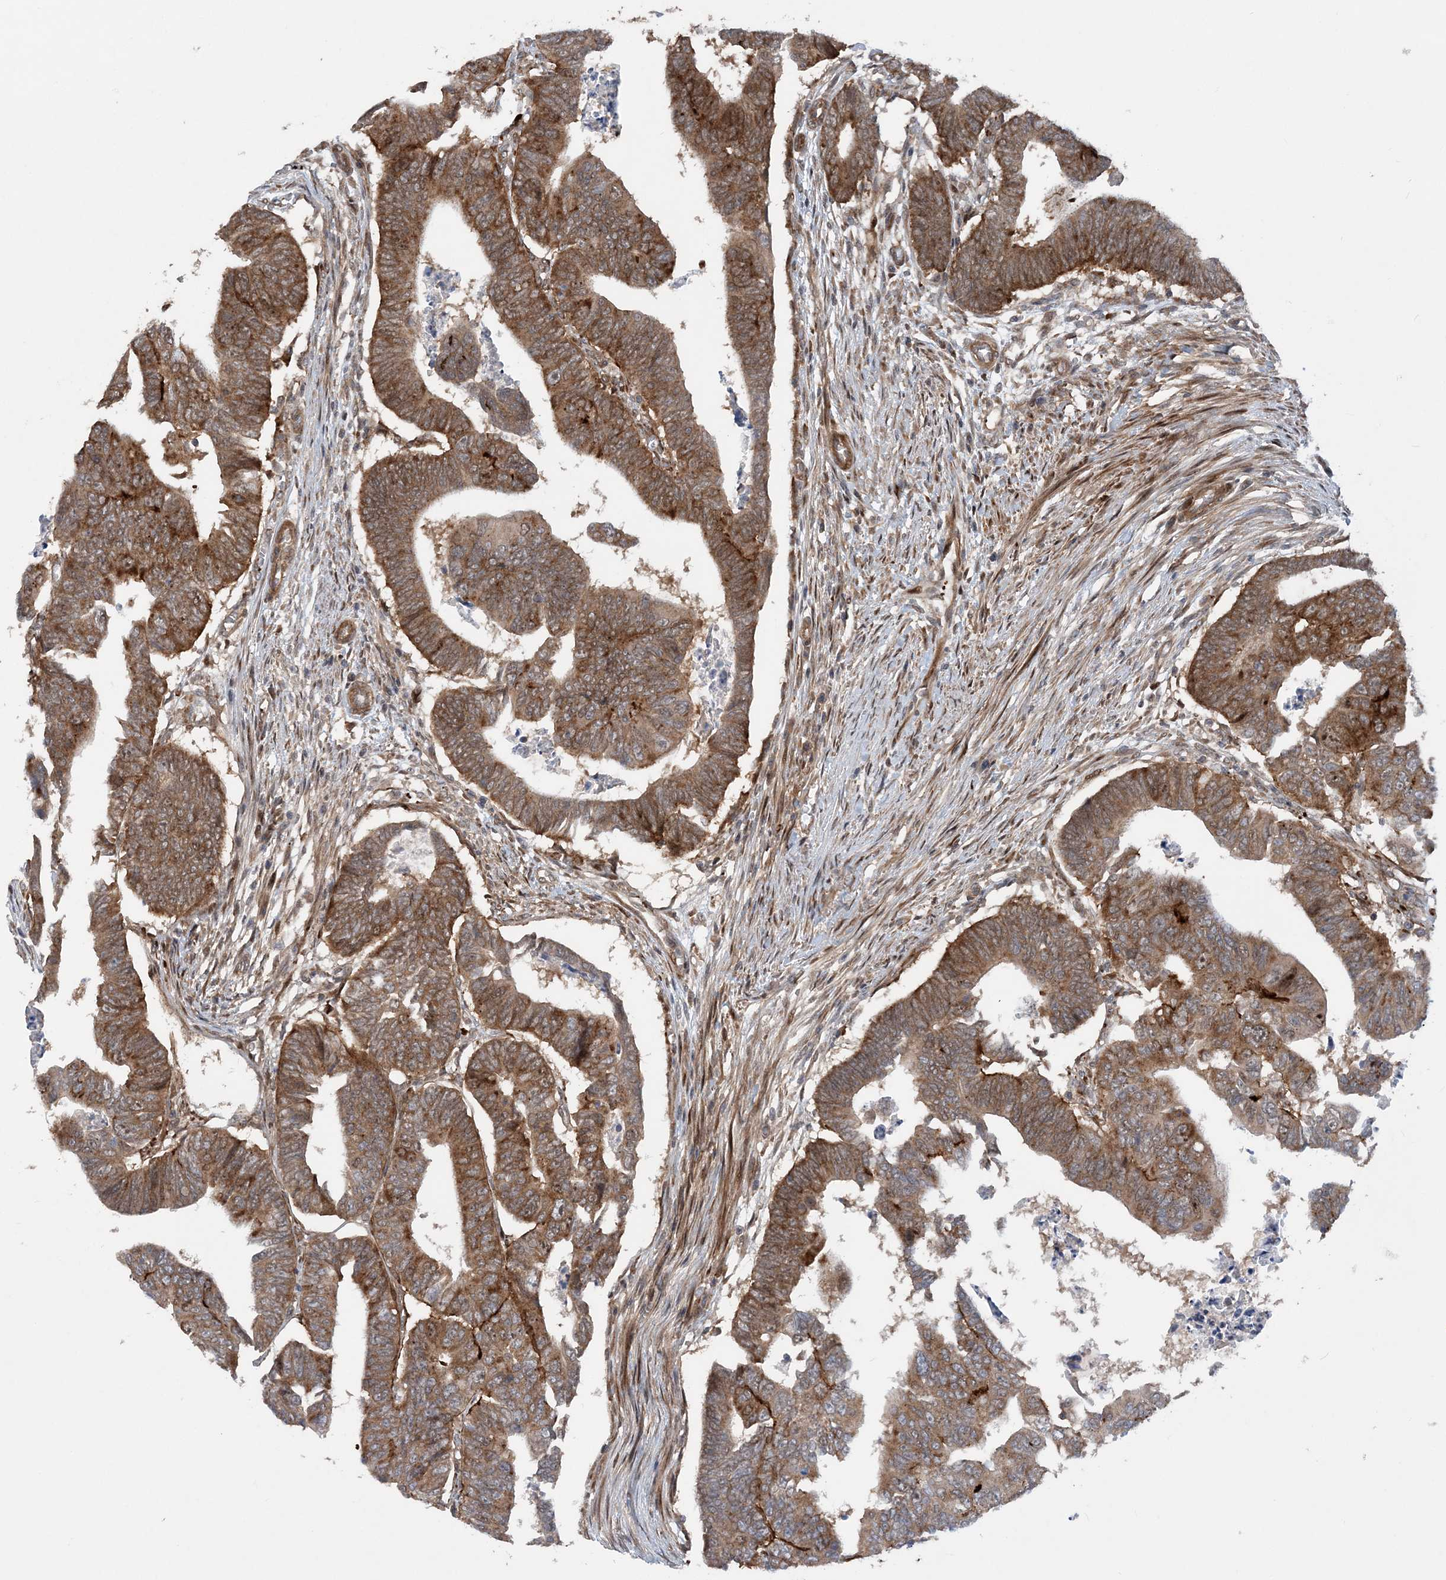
{"staining": {"intensity": "moderate", "quantity": ">75%", "location": "cytoplasmic/membranous"}, "tissue": "colorectal cancer", "cell_type": "Tumor cells", "image_type": "cancer", "snomed": [{"axis": "morphology", "description": "Adenocarcinoma, NOS"}, {"axis": "topography", "description": "Rectum"}], "caption": "Human colorectal cancer stained with a brown dye shows moderate cytoplasmic/membranous positive positivity in approximately >75% of tumor cells.", "gene": "GEMIN5", "patient": {"sex": "female", "age": 65}}